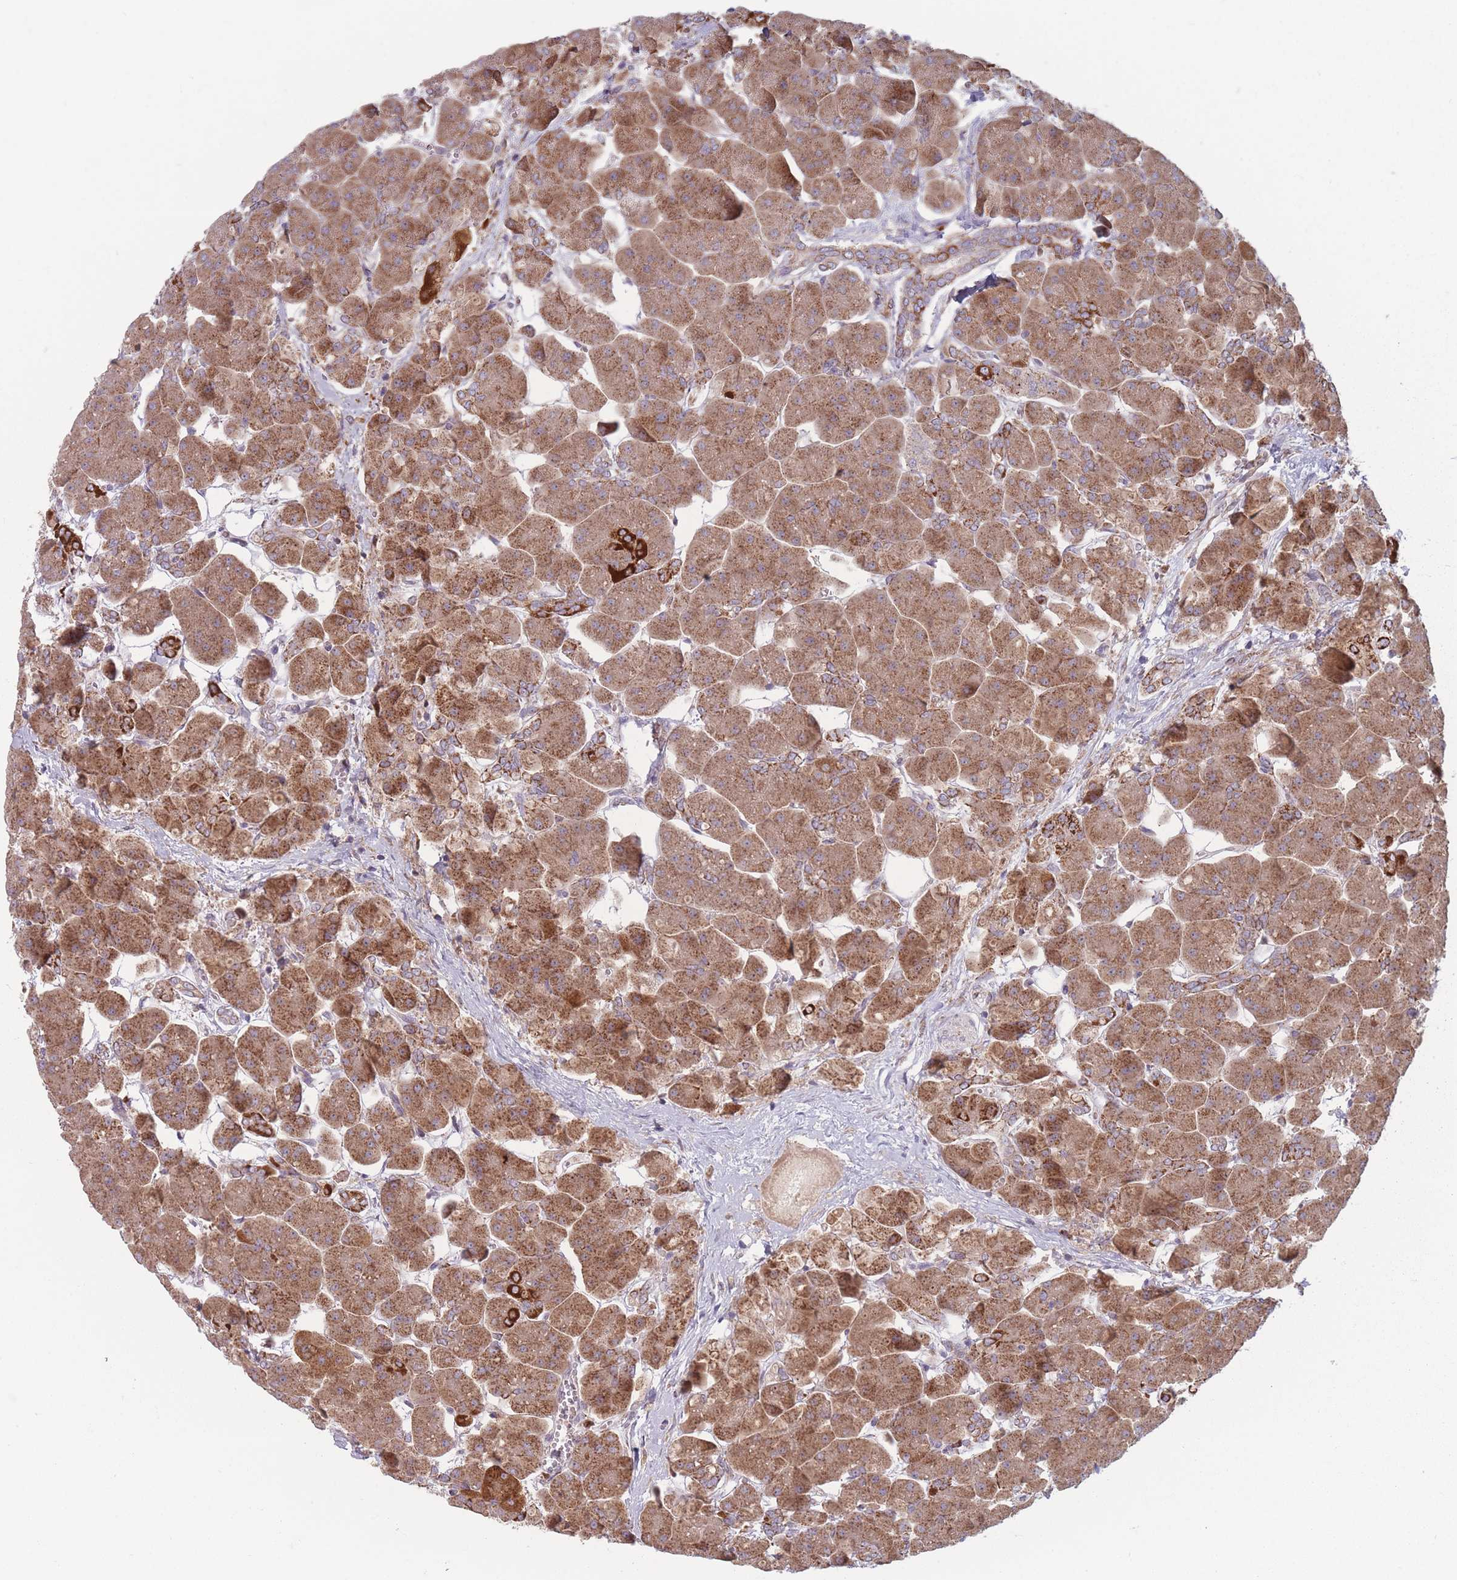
{"staining": {"intensity": "strong", "quantity": ">75%", "location": "cytoplasmic/membranous"}, "tissue": "pancreas", "cell_type": "Exocrine glandular cells", "image_type": "normal", "snomed": [{"axis": "morphology", "description": "Normal tissue, NOS"}, {"axis": "topography", "description": "Pancreas"}], "caption": "A high amount of strong cytoplasmic/membranous expression is seen in about >75% of exocrine glandular cells in benign pancreas.", "gene": "OR10Q1", "patient": {"sex": "male", "age": 66}}